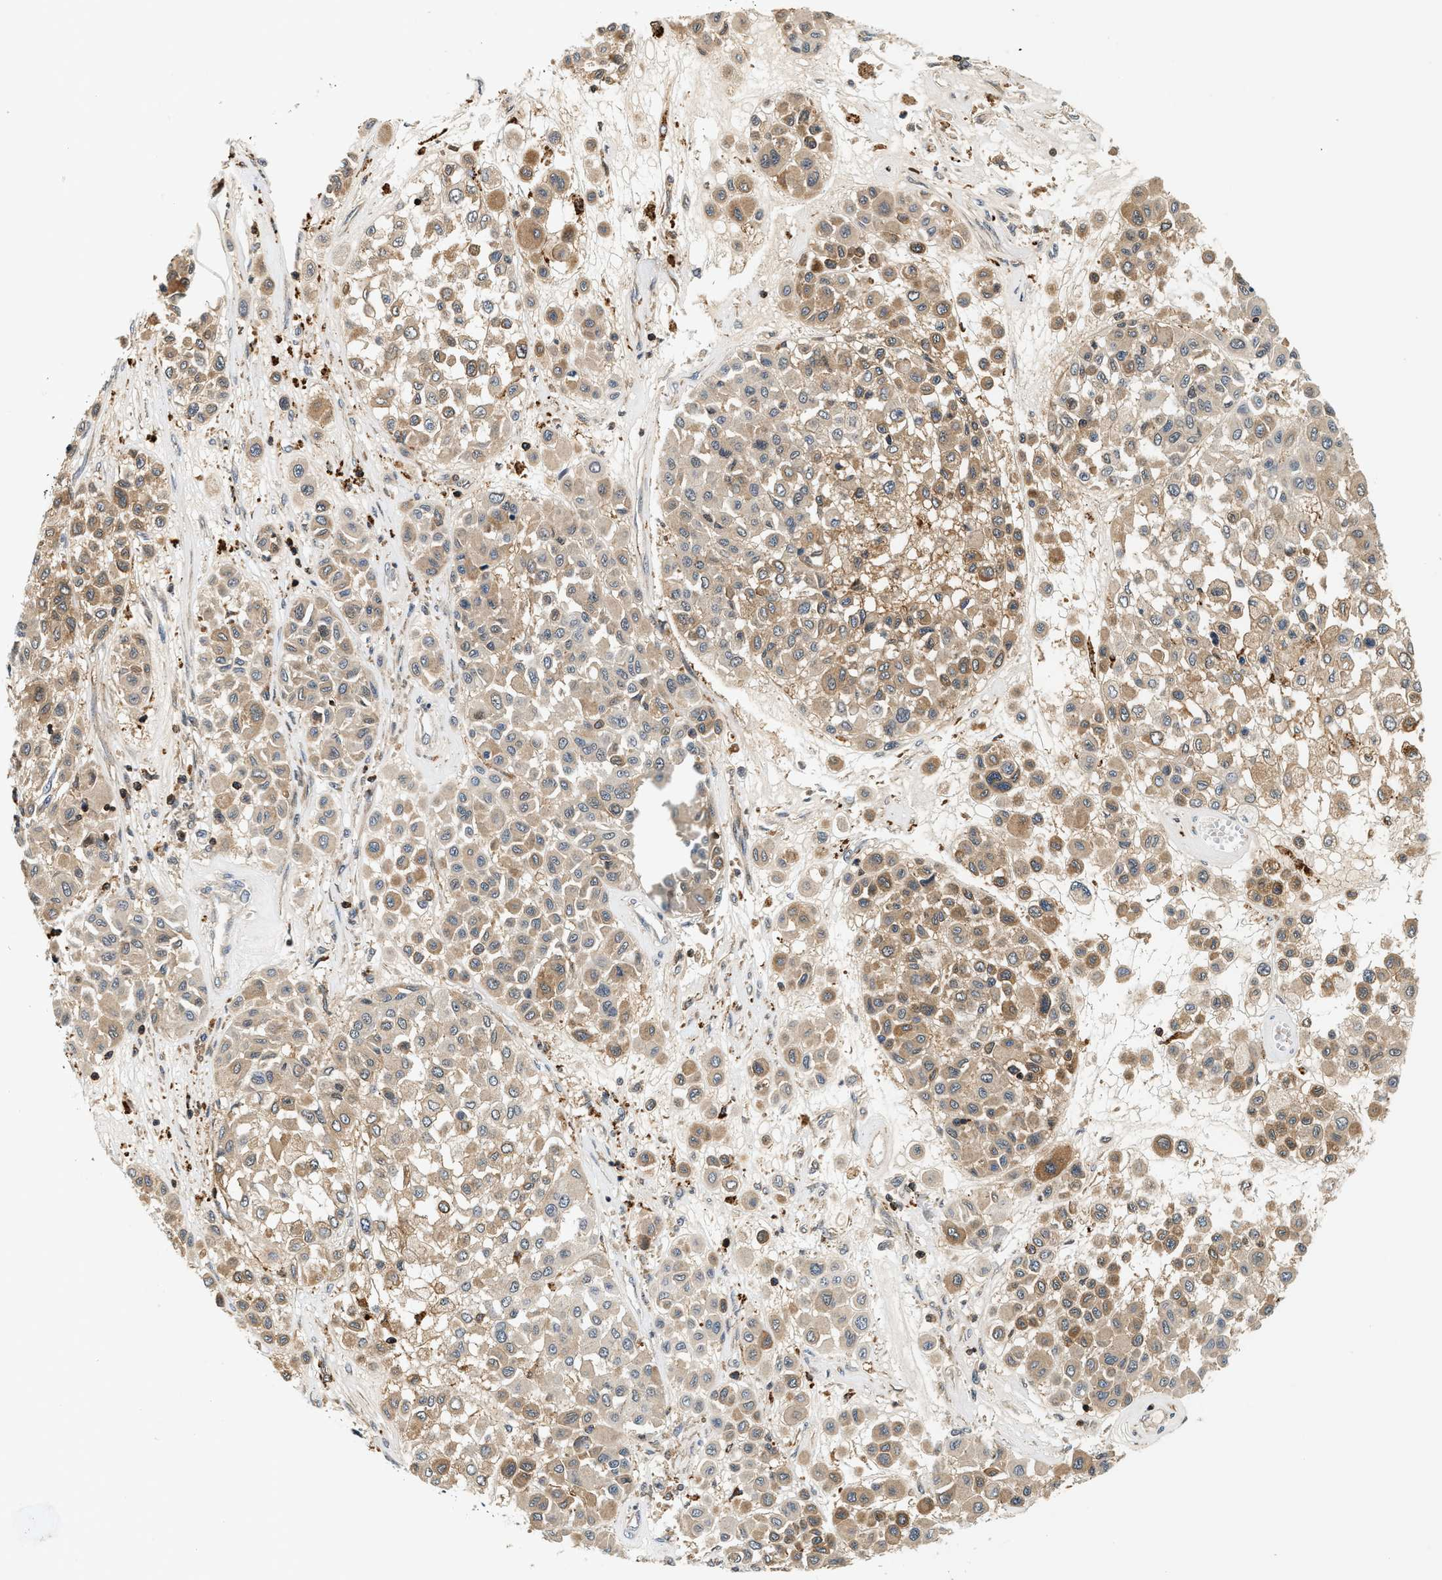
{"staining": {"intensity": "moderate", "quantity": ">75%", "location": "cytoplasmic/membranous"}, "tissue": "melanoma", "cell_type": "Tumor cells", "image_type": "cancer", "snomed": [{"axis": "morphology", "description": "Malignant melanoma, Metastatic site"}, {"axis": "topography", "description": "Soft tissue"}], "caption": "Moderate cytoplasmic/membranous expression for a protein is identified in about >75% of tumor cells of melanoma using immunohistochemistry (IHC).", "gene": "SAMD9", "patient": {"sex": "male", "age": 41}}